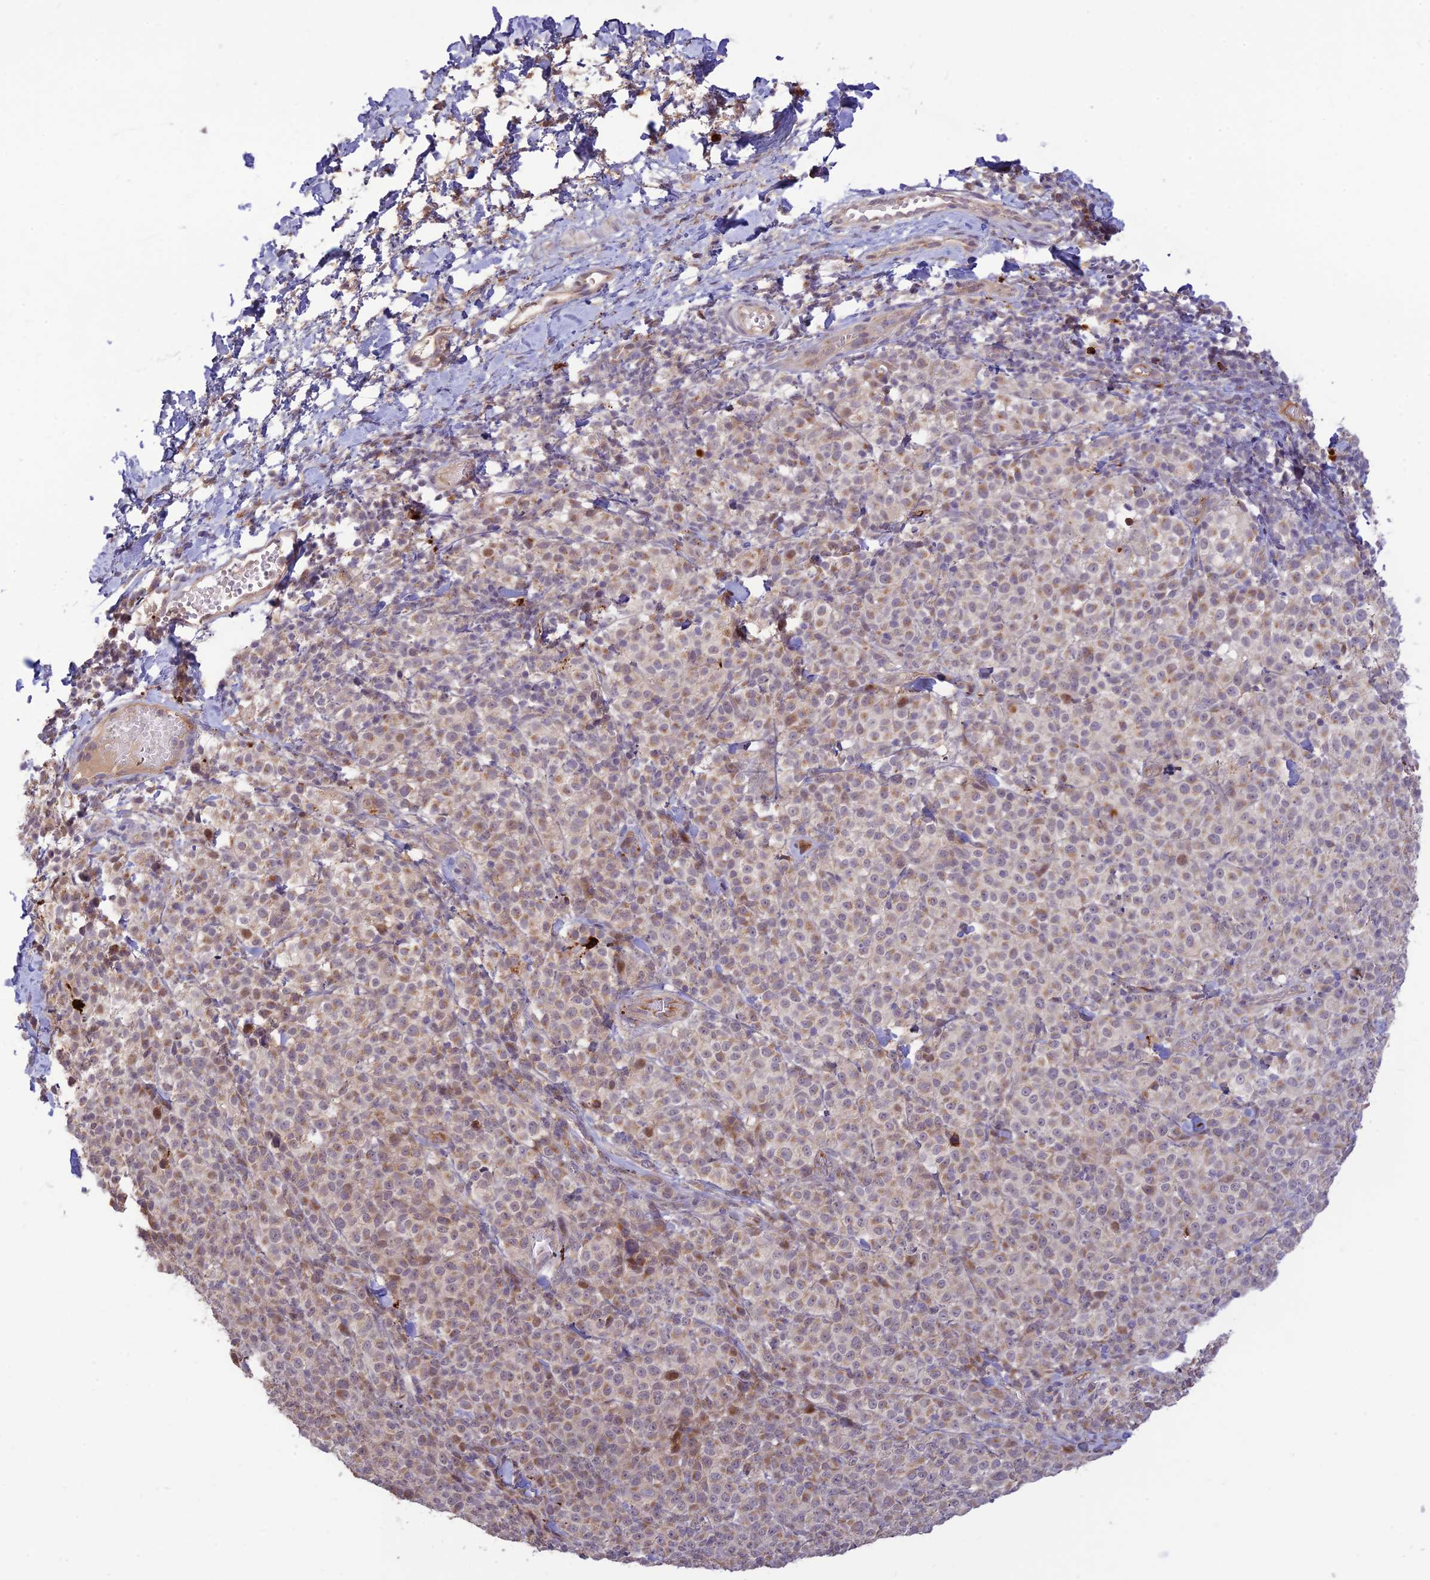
{"staining": {"intensity": "weak", "quantity": "25%-75%", "location": "cytoplasmic/membranous"}, "tissue": "melanoma", "cell_type": "Tumor cells", "image_type": "cancer", "snomed": [{"axis": "morphology", "description": "Normal tissue, NOS"}, {"axis": "morphology", "description": "Malignant melanoma, NOS"}, {"axis": "topography", "description": "Skin"}], "caption": "A brown stain highlights weak cytoplasmic/membranous staining of a protein in human malignant melanoma tumor cells.", "gene": "ASPDH", "patient": {"sex": "female", "age": 34}}